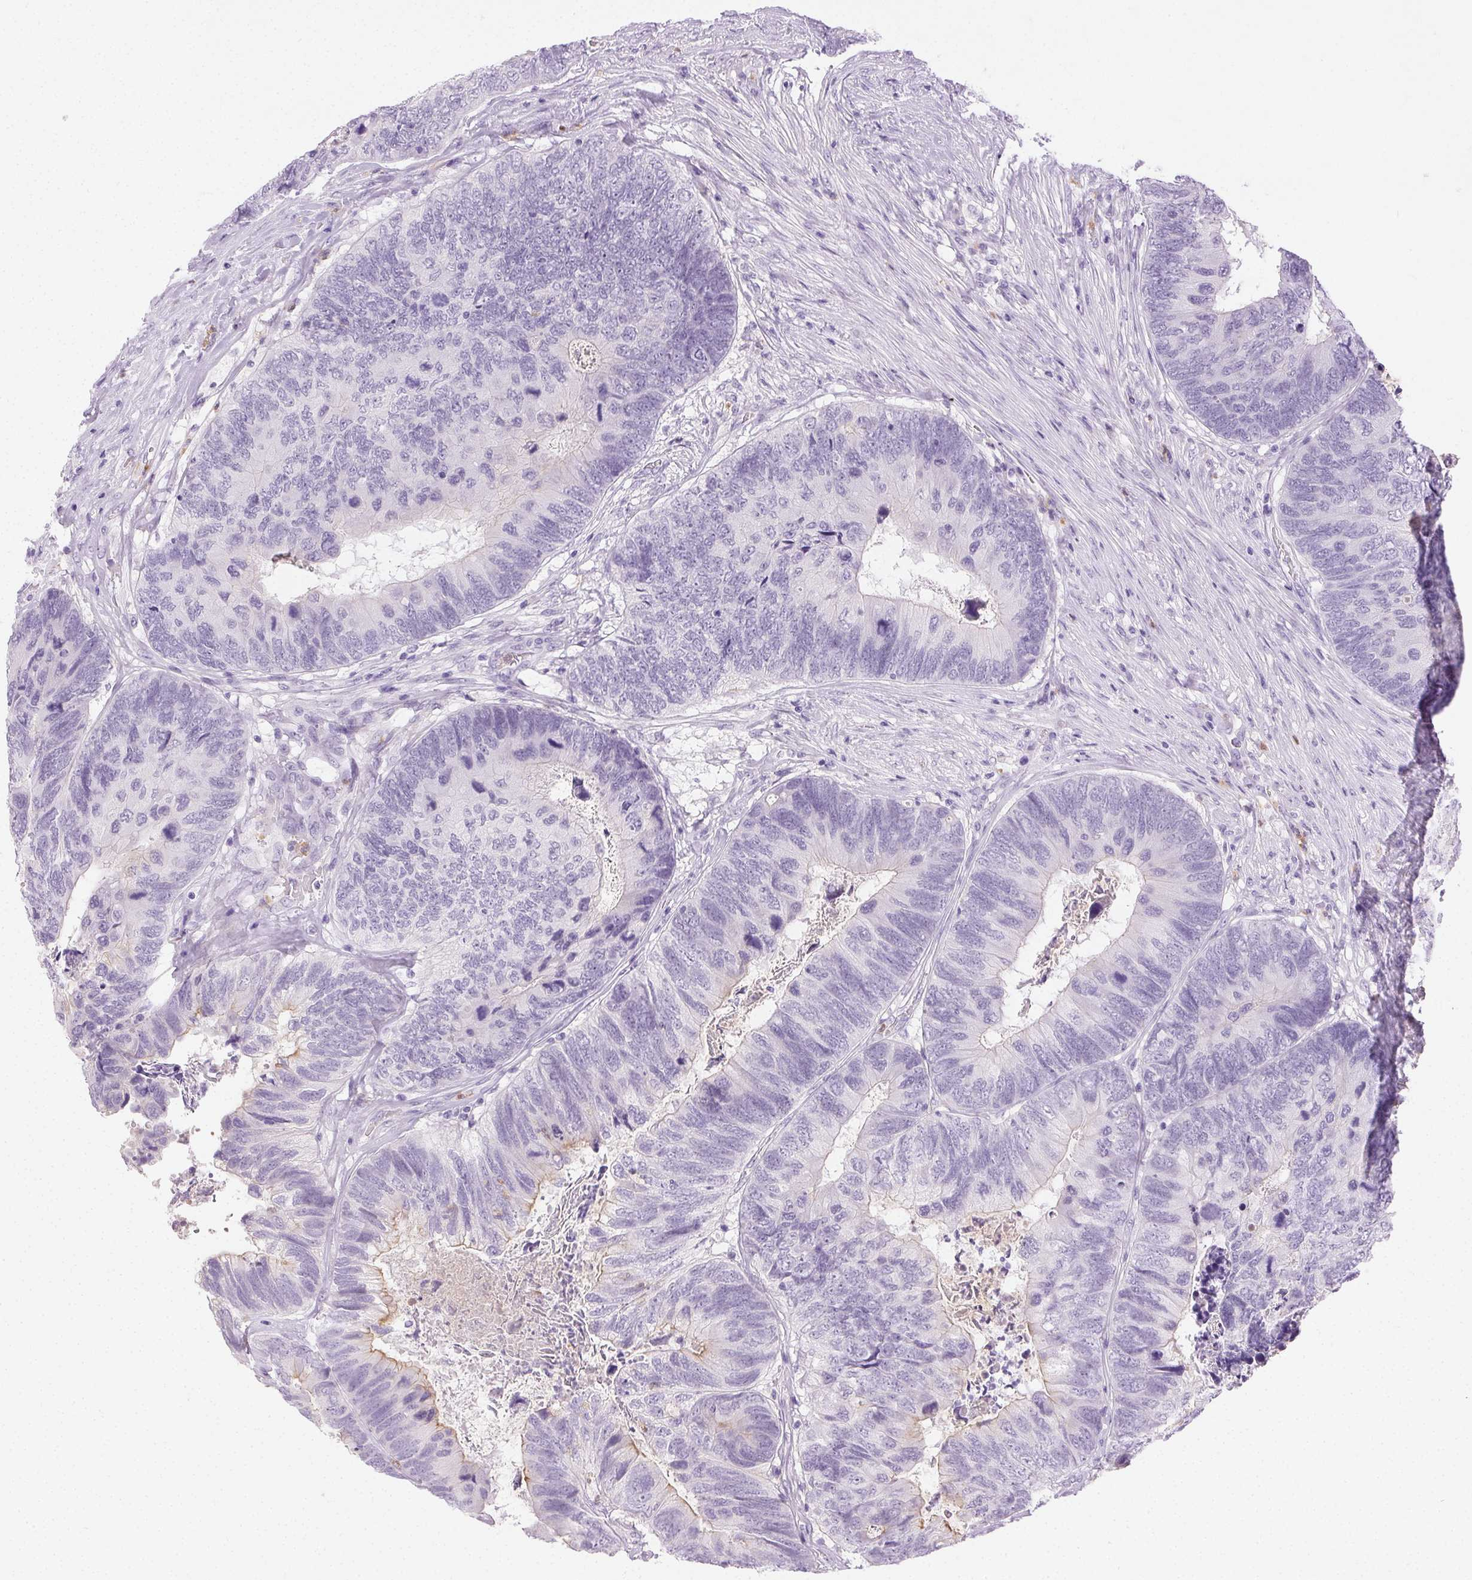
{"staining": {"intensity": "negative", "quantity": "none", "location": "none"}, "tissue": "colorectal cancer", "cell_type": "Tumor cells", "image_type": "cancer", "snomed": [{"axis": "morphology", "description": "Adenocarcinoma, NOS"}, {"axis": "topography", "description": "Colon"}], "caption": "IHC micrograph of human colorectal cancer (adenocarcinoma) stained for a protein (brown), which exhibits no staining in tumor cells.", "gene": "EMX2", "patient": {"sex": "female", "age": 67}}